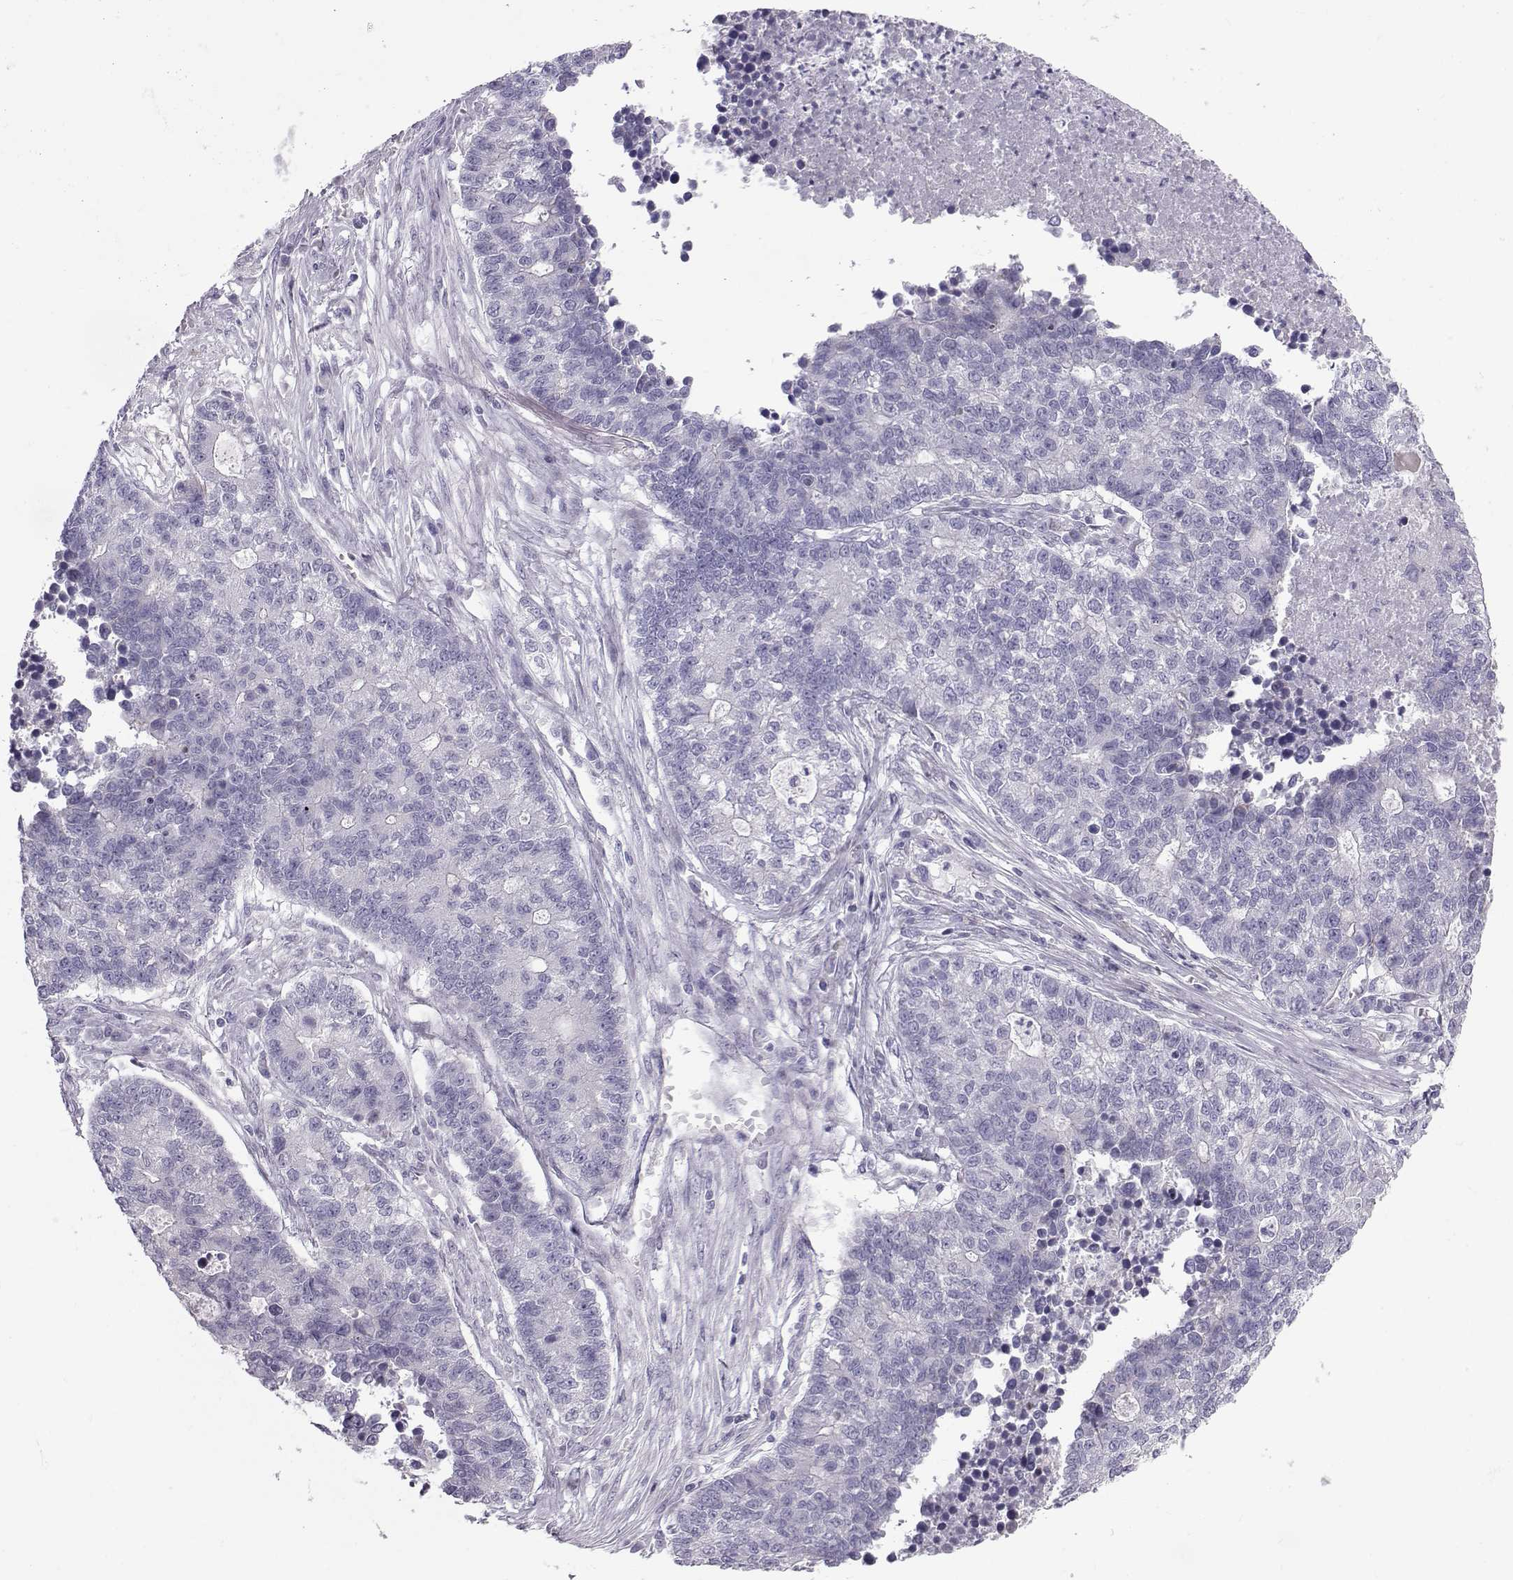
{"staining": {"intensity": "negative", "quantity": "none", "location": "none"}, "tissue": "lung cancer", "cell_type": "Tumor cells", "image_type": "cancer", "snomed": [{"axis": "morphology", "description": "Adenocarcinoma, NOS"}, {"axis": "topography", "description": "Lung"}], "caption": "DAB (3,3'-diaminobenzidine) immunohistochemical staining of human adenocarcinoma (lung) exhibits no significant positivity in tumor cells.", "gene": "DMRT3", "patient": {"sex": "male", "age": 57}}